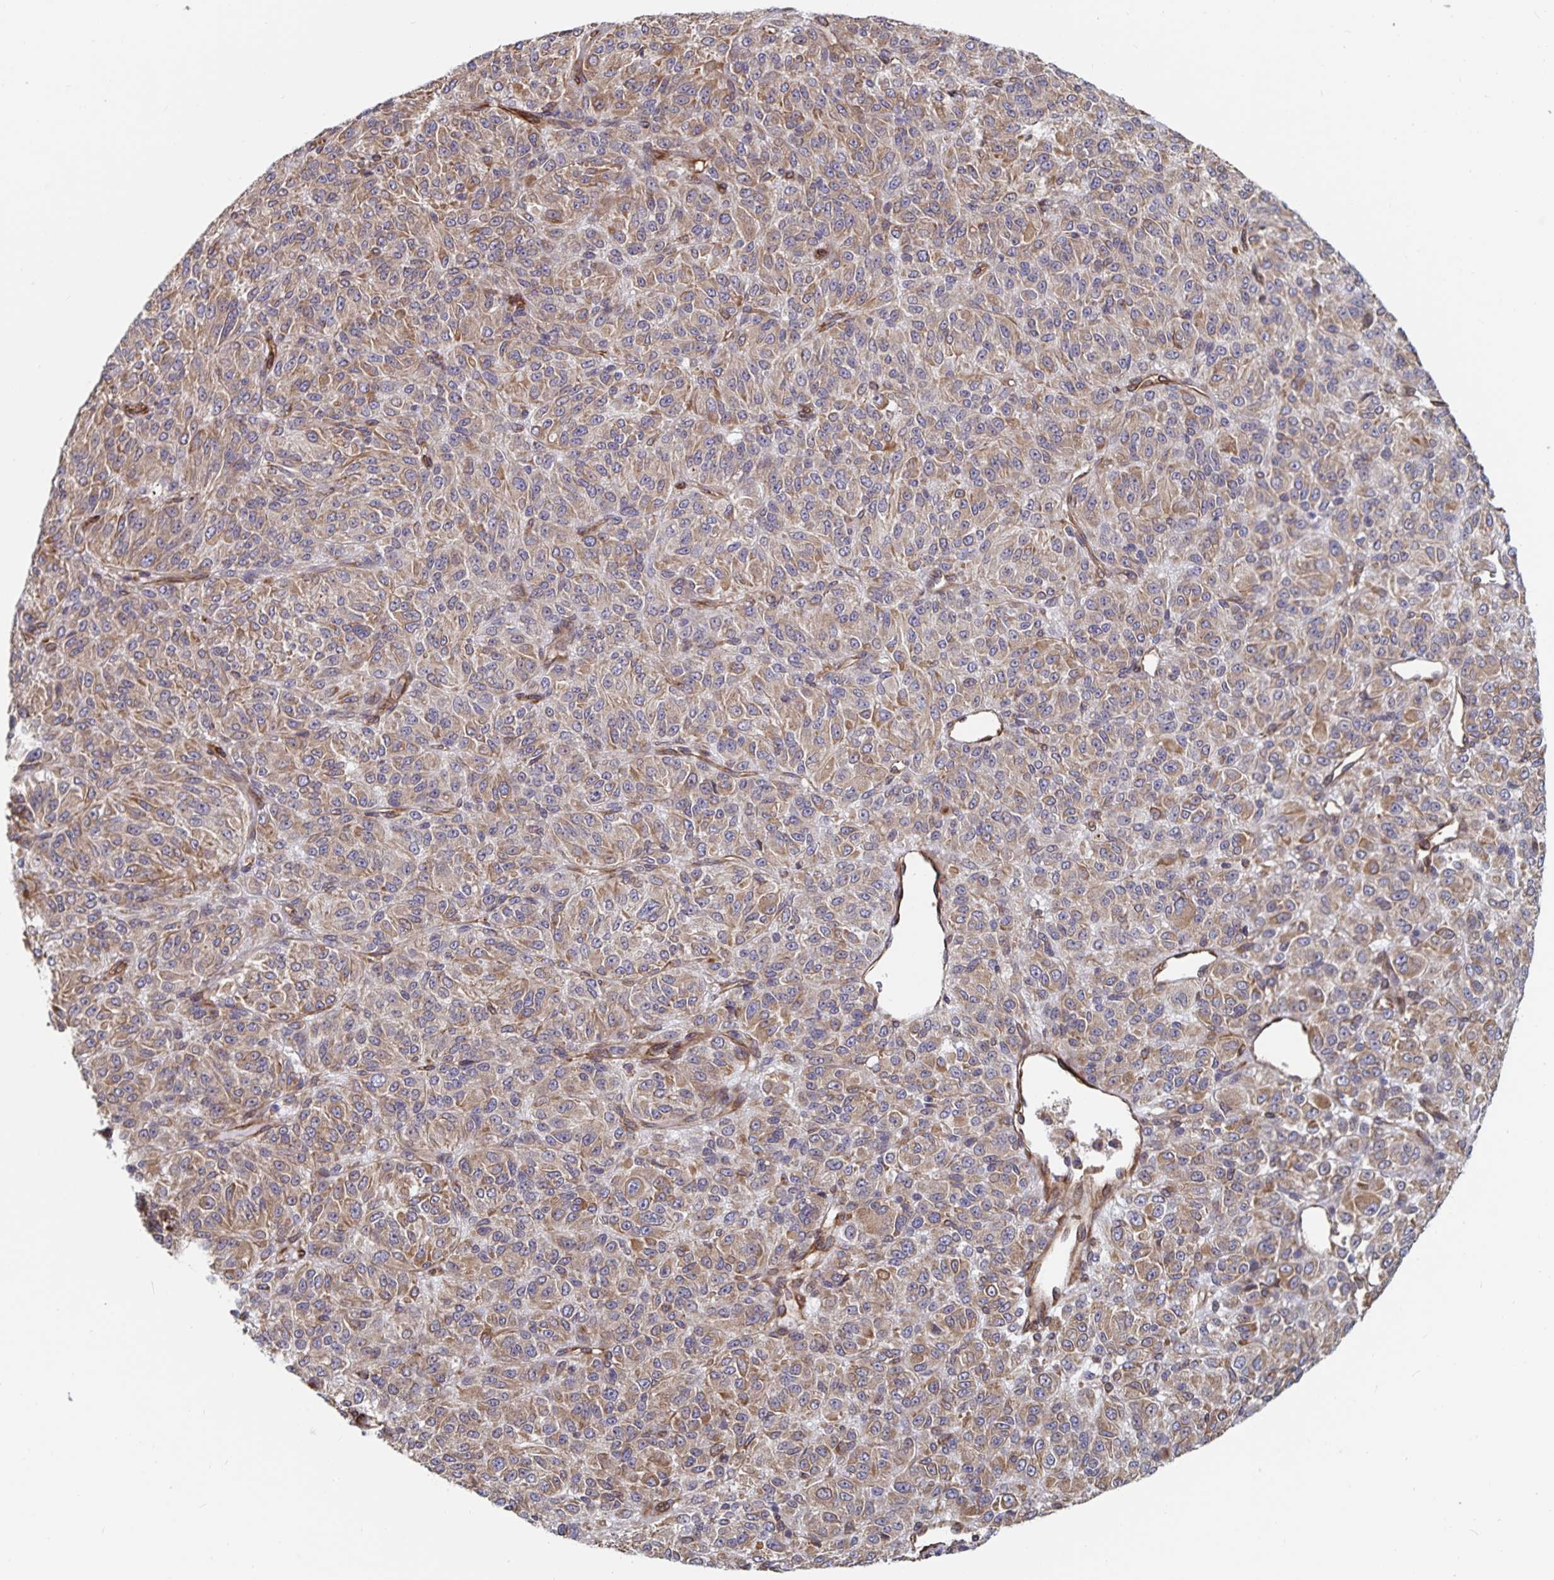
{"staining": {"intensity": "weak", "quantity": "25%-75%", "location": "cytoplasmic/membranous"}, "tissue": "melanoma", "cell_type": "Tumor cells", "image_type": "cancer", "snomed": [{"axis": "morphology", "description": "Malignant melanoma, Metastatic site"}, {"axis": "topography", "description": "Brain"}], "caption": "IHC image of human melanoma stained for a protein (brown), which shows low levels of weak cytoplasmic/membranous positivity in about 25%-75% of tumor cells.", "gene": "BCAP29", "patient": {"sex": "female", "age": 56}}